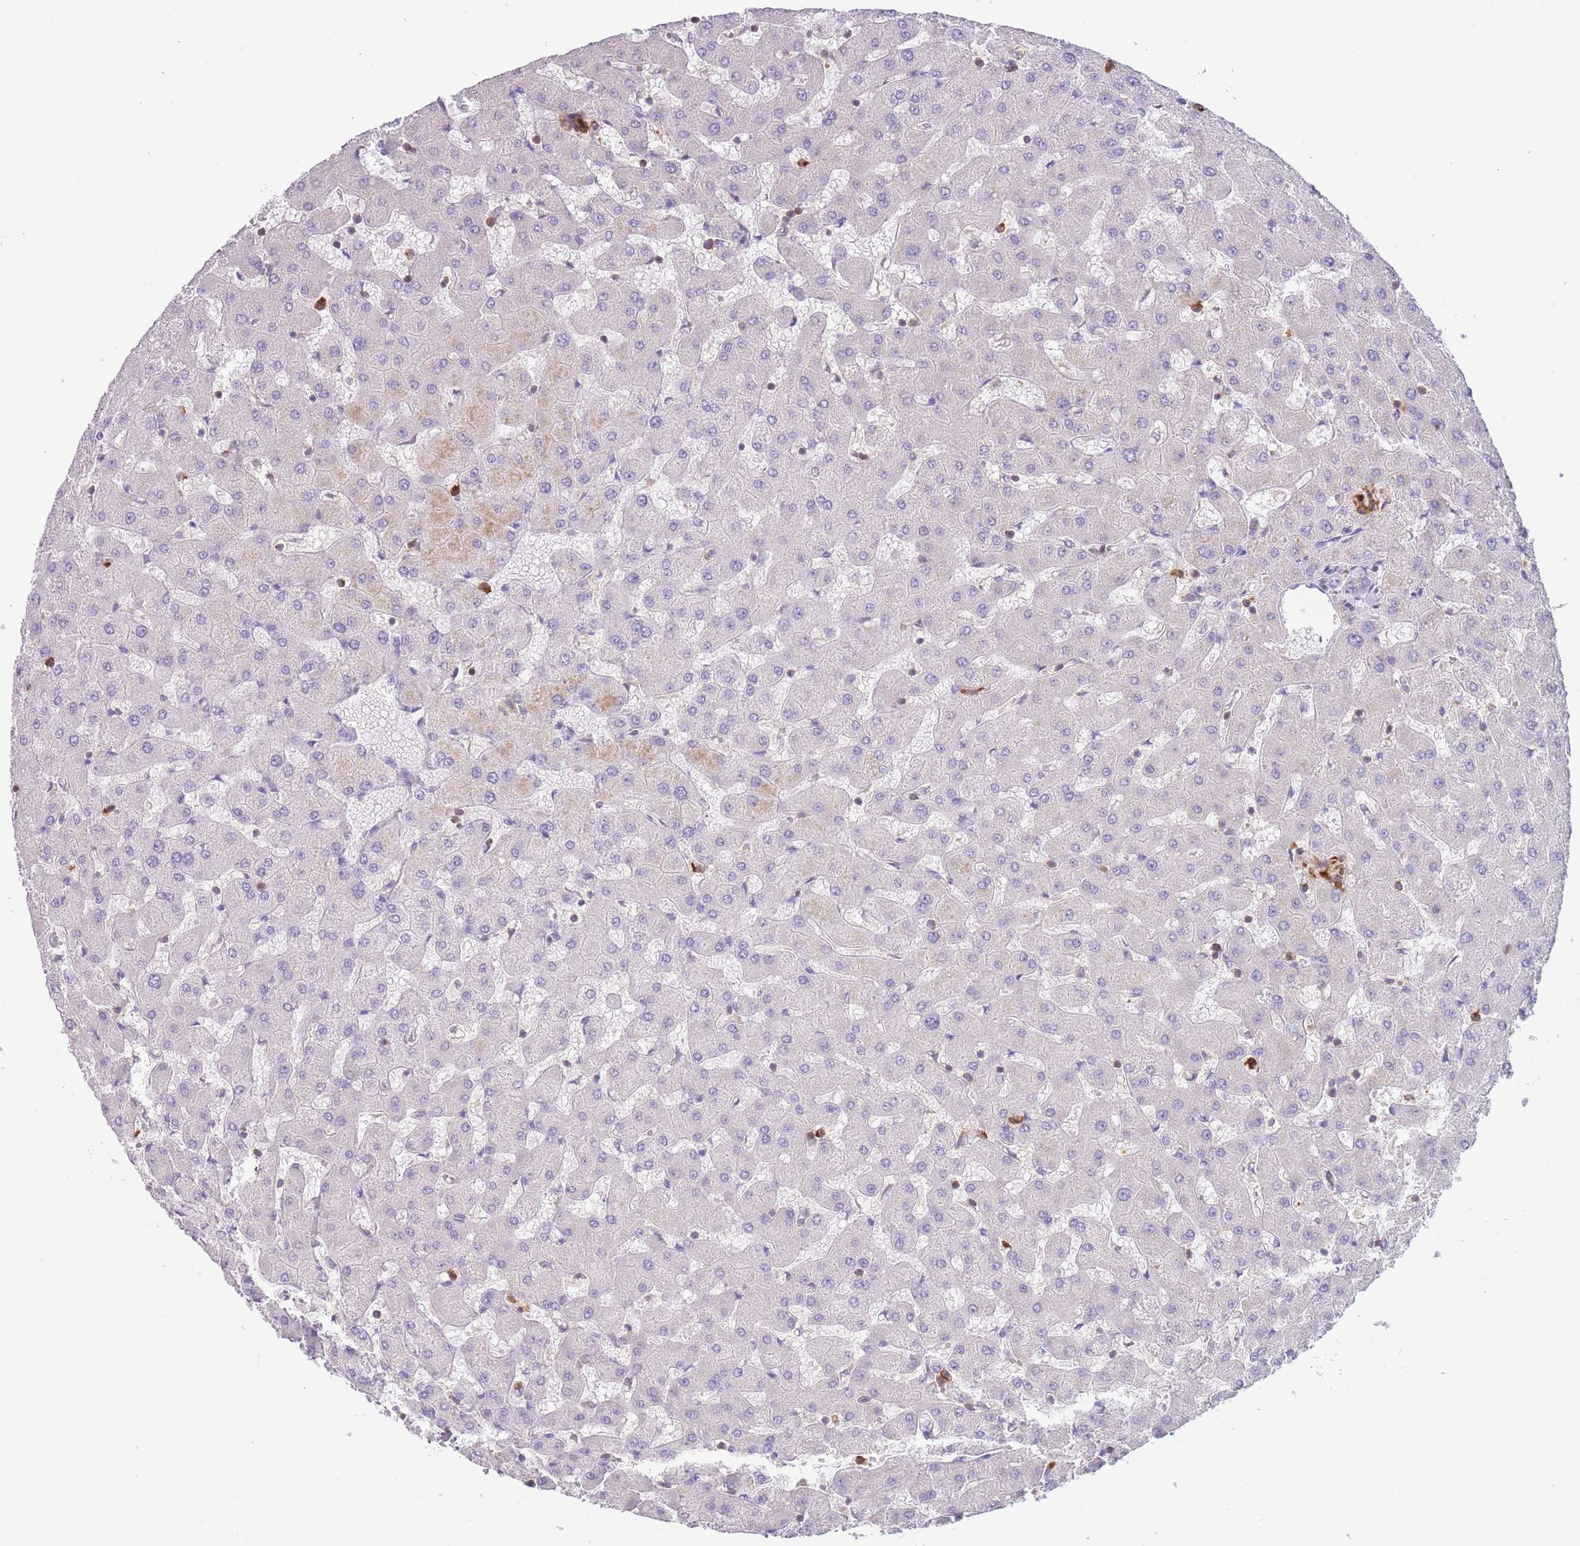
{"staining": {"intensity": "negative", "quantity": "none", "location": "none"}, "tissue": "liver", "cell_type": "Cholangiocytes", "image_type": "normal", "snomed": [{"axis": "morphology", "description": "Normal tissue, NOS"}, {"axis": "topography", "description": "Liver"}], "caption": "The IHC photomicrograph has no significant expression in cholangiocytes of liver.", "gene": "ST3GAL4", "patient": {"sex": "female", "age": 63}}